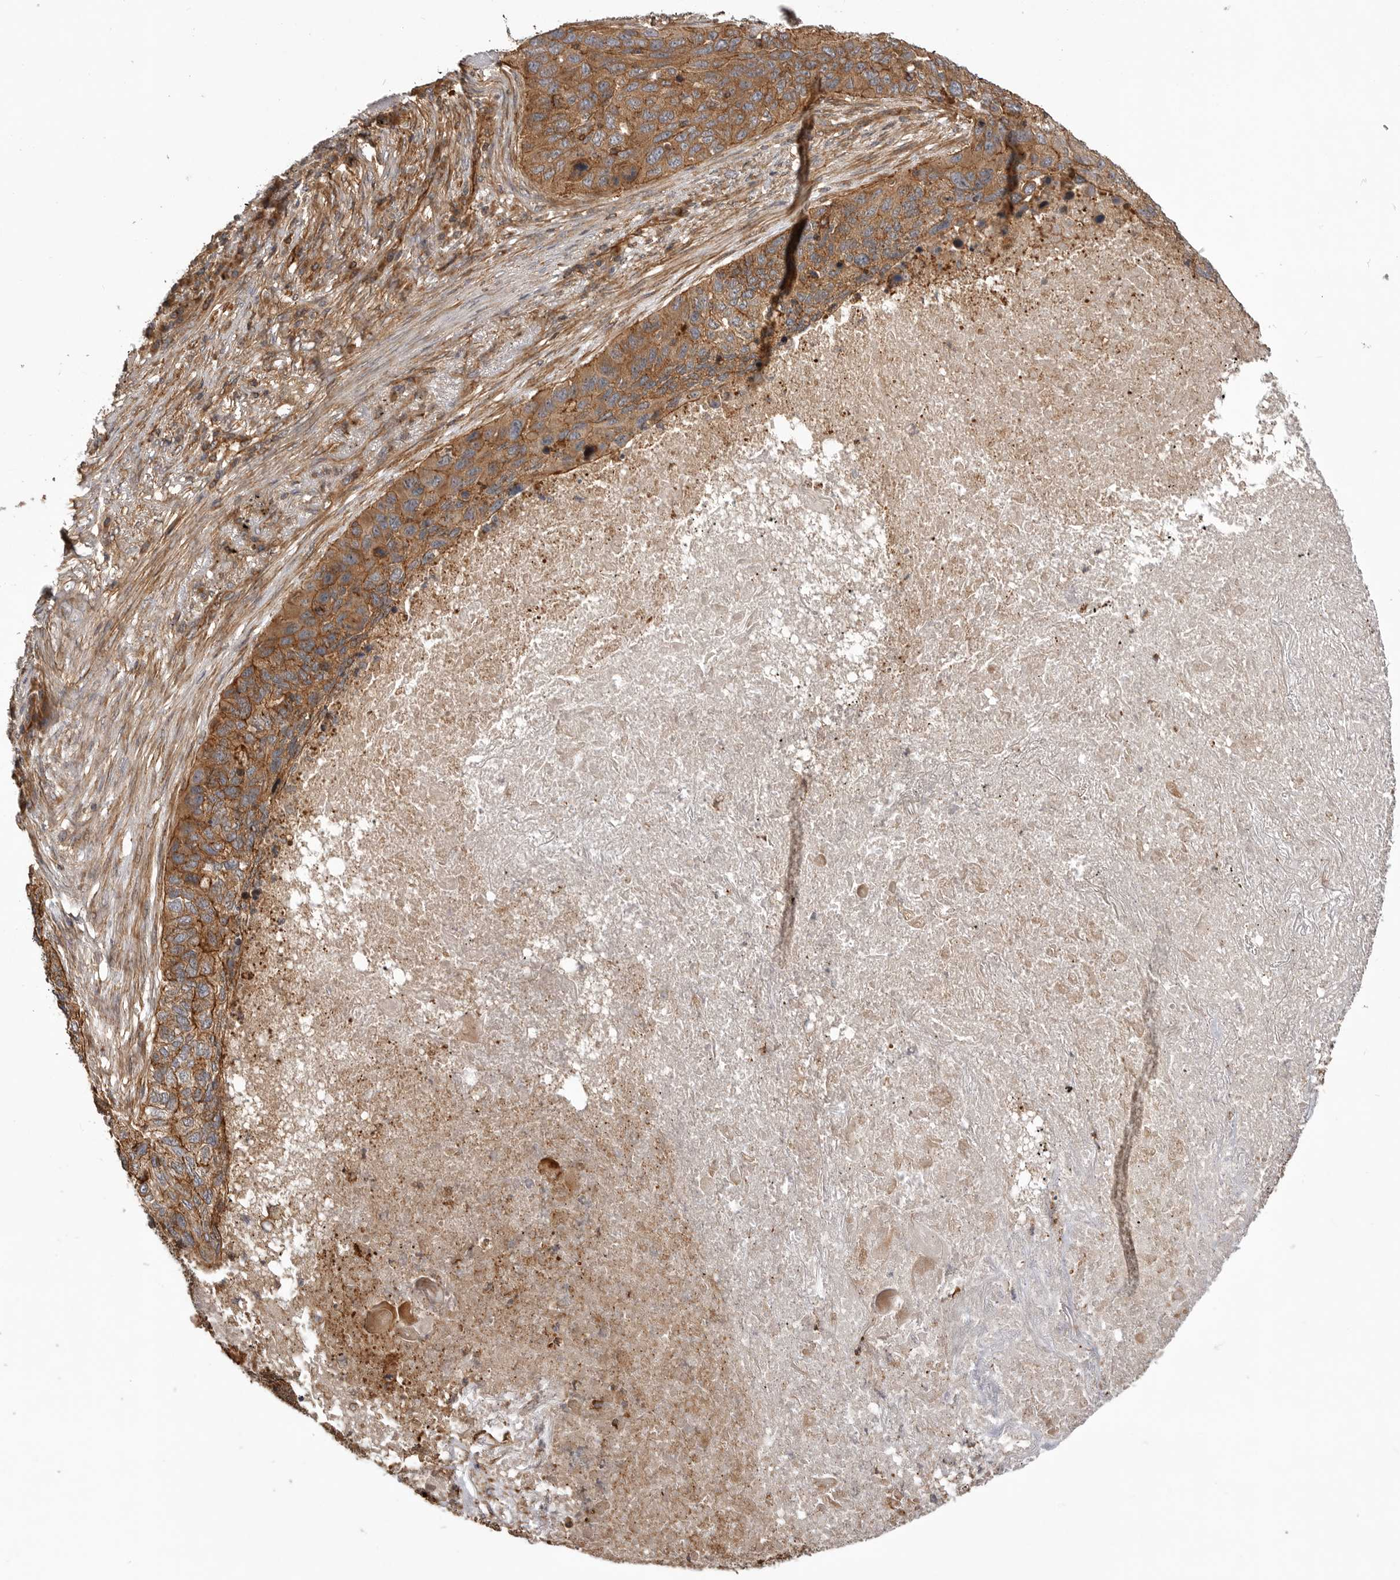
{"staining": {"intensity": "moderate", "quantity": ">75%", "location": "cytoplasmic/membranous"}, "tissue": "lung cancer", "cell_type": "Tumor cells", "image_type": "cancer", "snomed": [{"axis": "morphology", "description": "Squamous cell carcinoma, NOS"}, {"axis": "topography", "description": "Lung"}], "caption": "The immunohistochemical stain labels moderate cytoplasmic/membranous staining in tumor cells of lung cancer (squamous cell carcinoma) tissue.", "gene": "GPATCH2", "patient": {"sex": "female", "age": 63}}